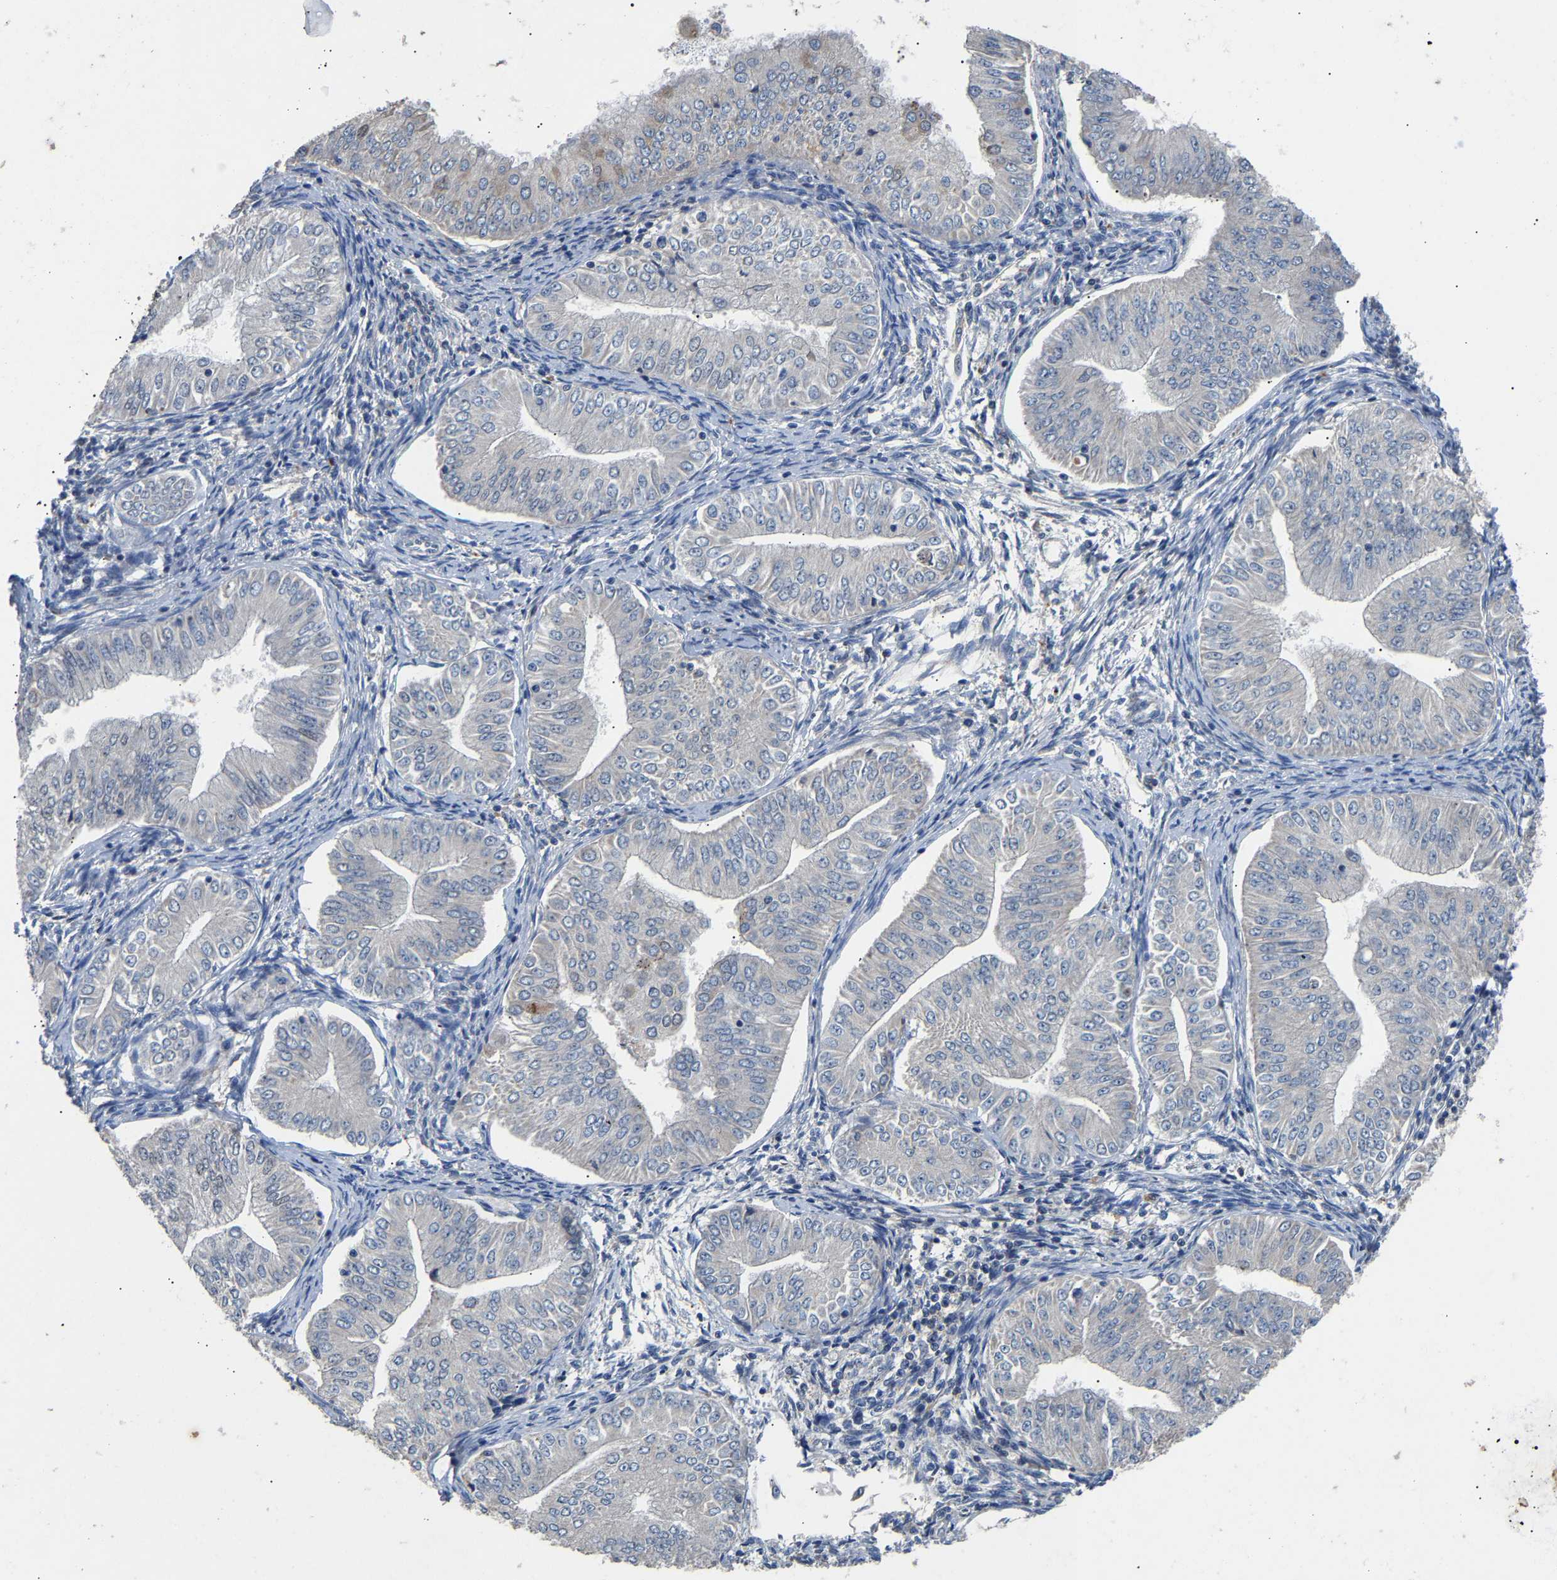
{"staining": {"intensity": "negative", "quantity": "none", "location": "none"}, "tissue": "endometrial cancer", "cell_type": "Tumor cells", "image_type": "cancer", "snomed": [{"axis": "morphology", "description": "Normal tissue, NOS"}, {"axis": "morphology", "description": "Adenocarcinoma, NOS"}, {"axis": "topography", "description": "Endometrium"}], "caption": "An immunohistochemistry (IHC) image of endometrial adenocarcinoma is shown. There is no staining in tumor cells of endometrial adenocarcinoma. (Brightfield microscopy of DAB (3,3'-diaminobenzidine) immunohistochemistry at high magnification).", "gene": "CCDC171", "patient": {"sex": "female", "age": 53}}